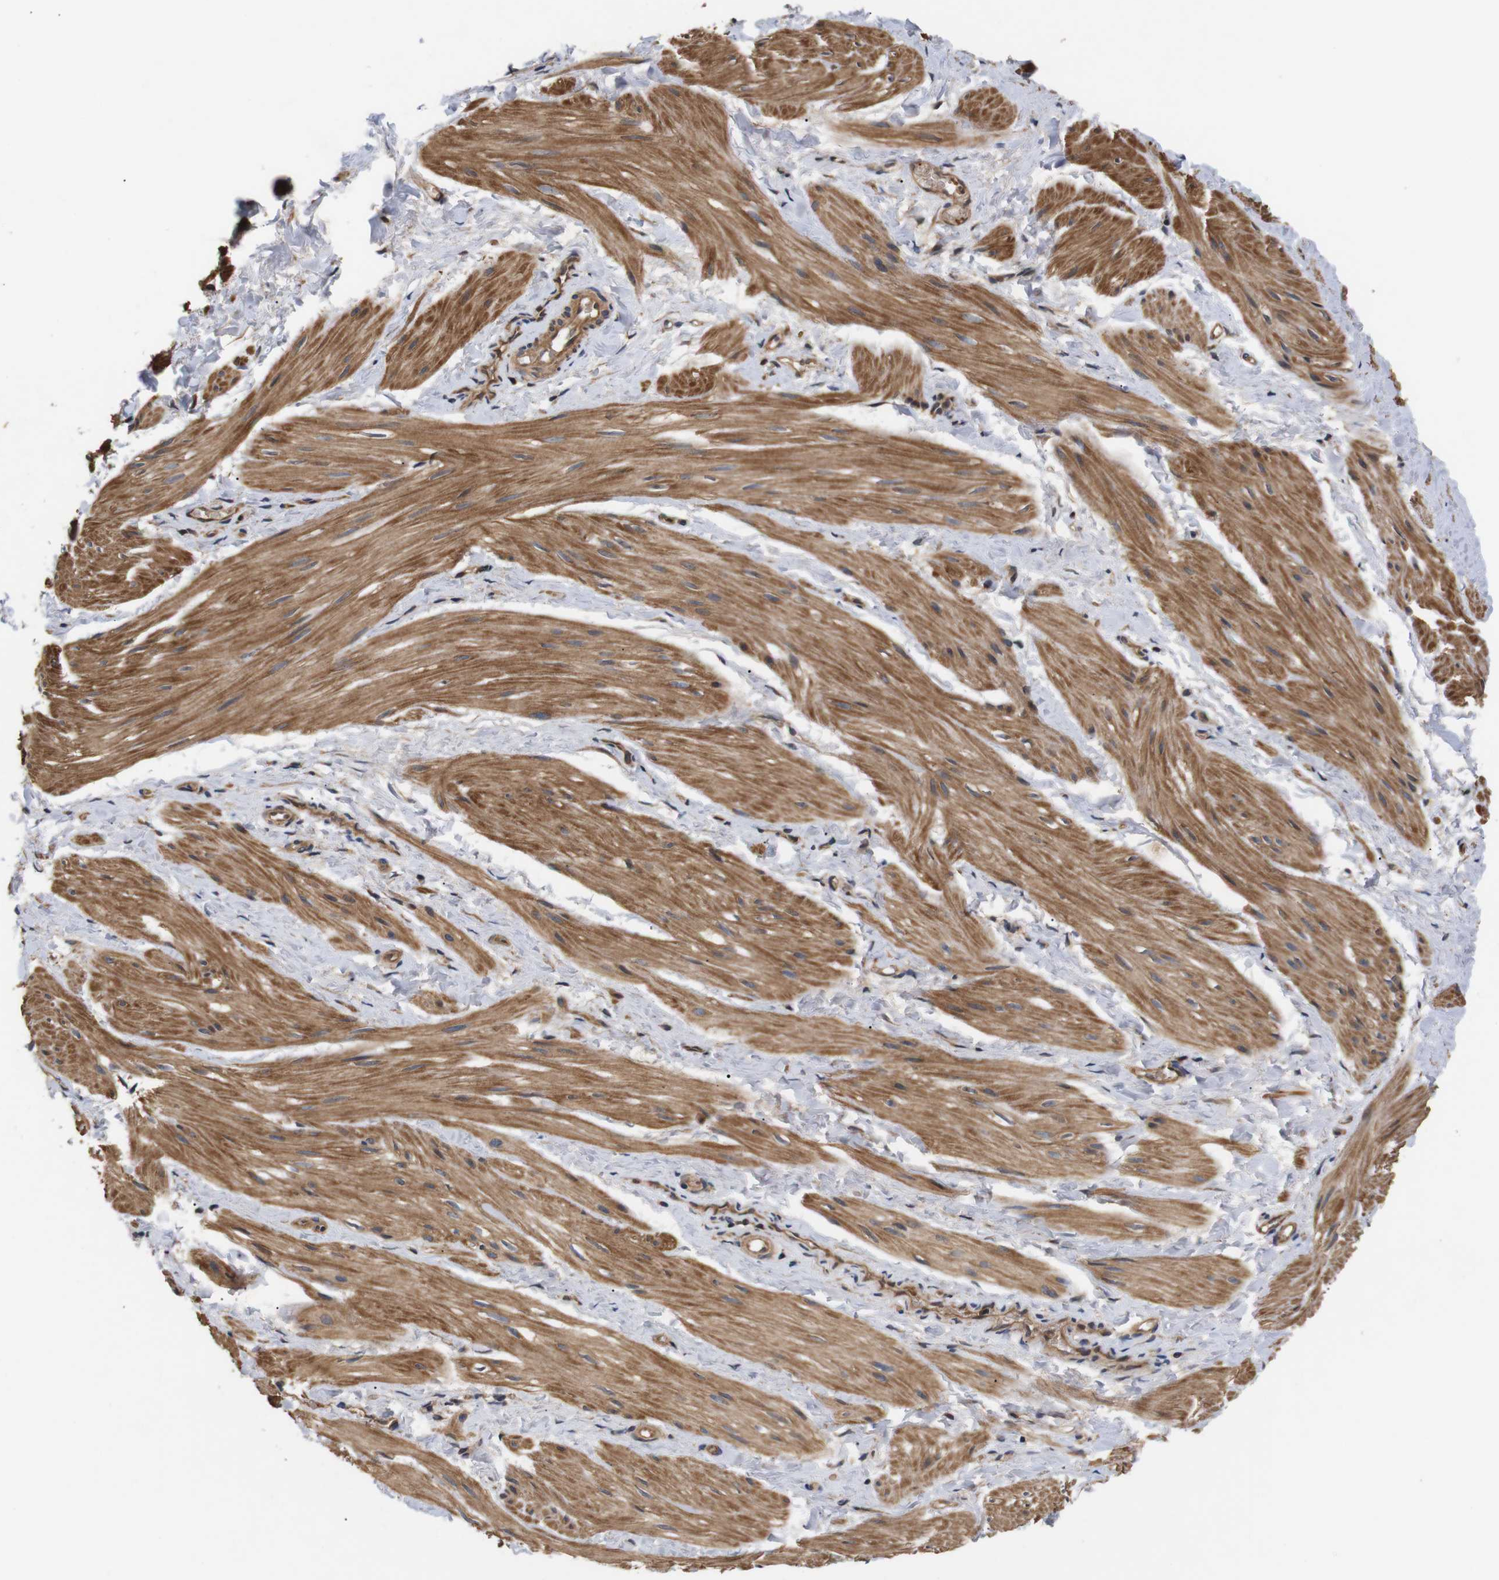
{"staining": {"intensity": "moderate", "quantity": ">75%", "location": "cytoplasmic/membranous"}, "tissue": "smooth muscle", "cell_type": "Smooth muscle cells", "image_type": "normal", "snomed": [{"axis": "morphology", "description": "Normal tissue, NOS"}, {"axis": "topography", "description": "Smooth muscle"}], "caption": "Immunohistochemistry (DAB) staining of benign smooth muscle demonstrates moderate cytoplasmic/membranous protein expression in approximately >75% of smooth muscle cells.", "gene": "DDR1", "patient": {"sex": "male", "age": 16}}